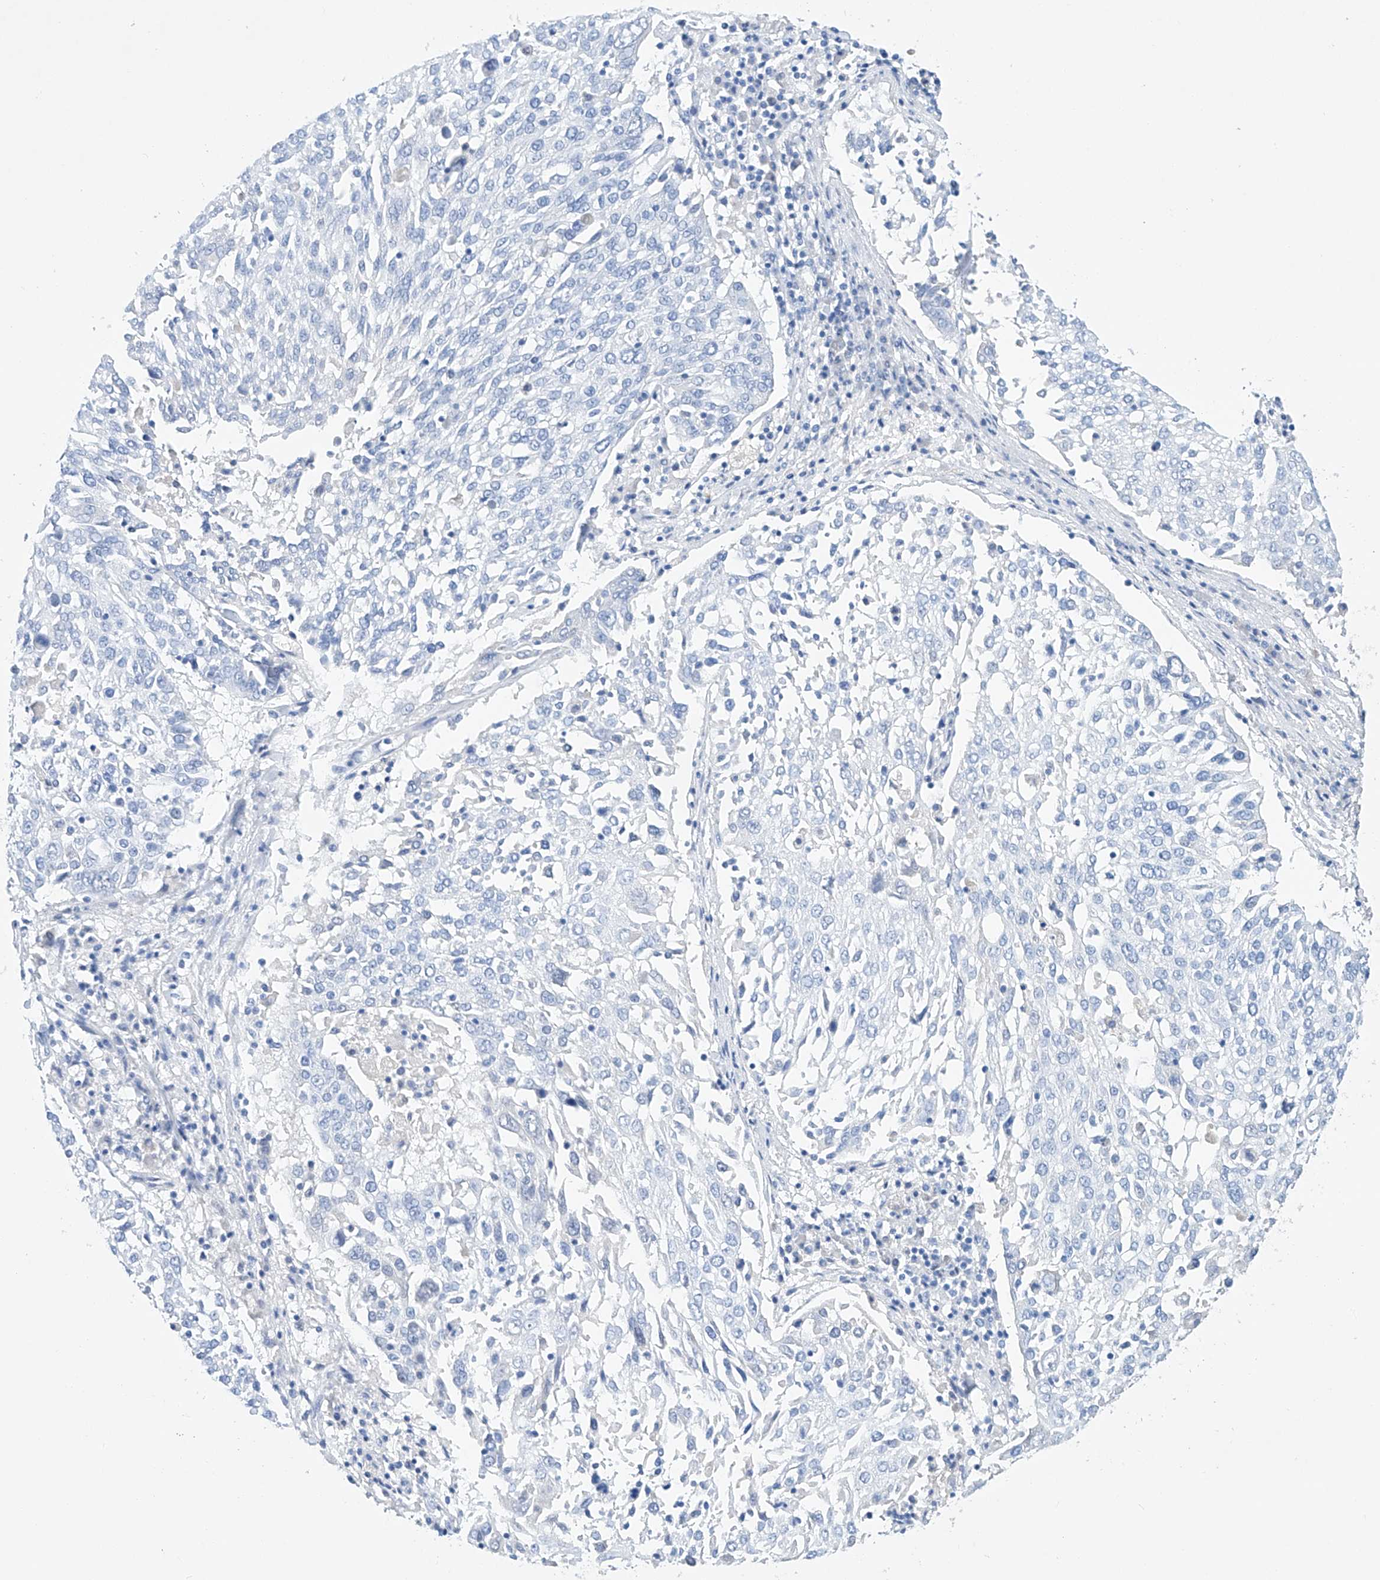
{"staining": {"intensity": "negative", "quantity": "none", "location": "none"}, "tissue": "lung cancer", "cell_type": "Tumor cells", "image_type": "cancer", "snomed": [{"axis": "morphology", "description": "Squamous cell carcinoma, NOS"}, {"axis": "topography", "description": "Lung"}], "caption": "Protein analysis of squamous cell carcinoma (lung) shows no significant positivity in tumor cells.", "gene": "LURAP1", "patient": {"sex": "male", "age": 65}}